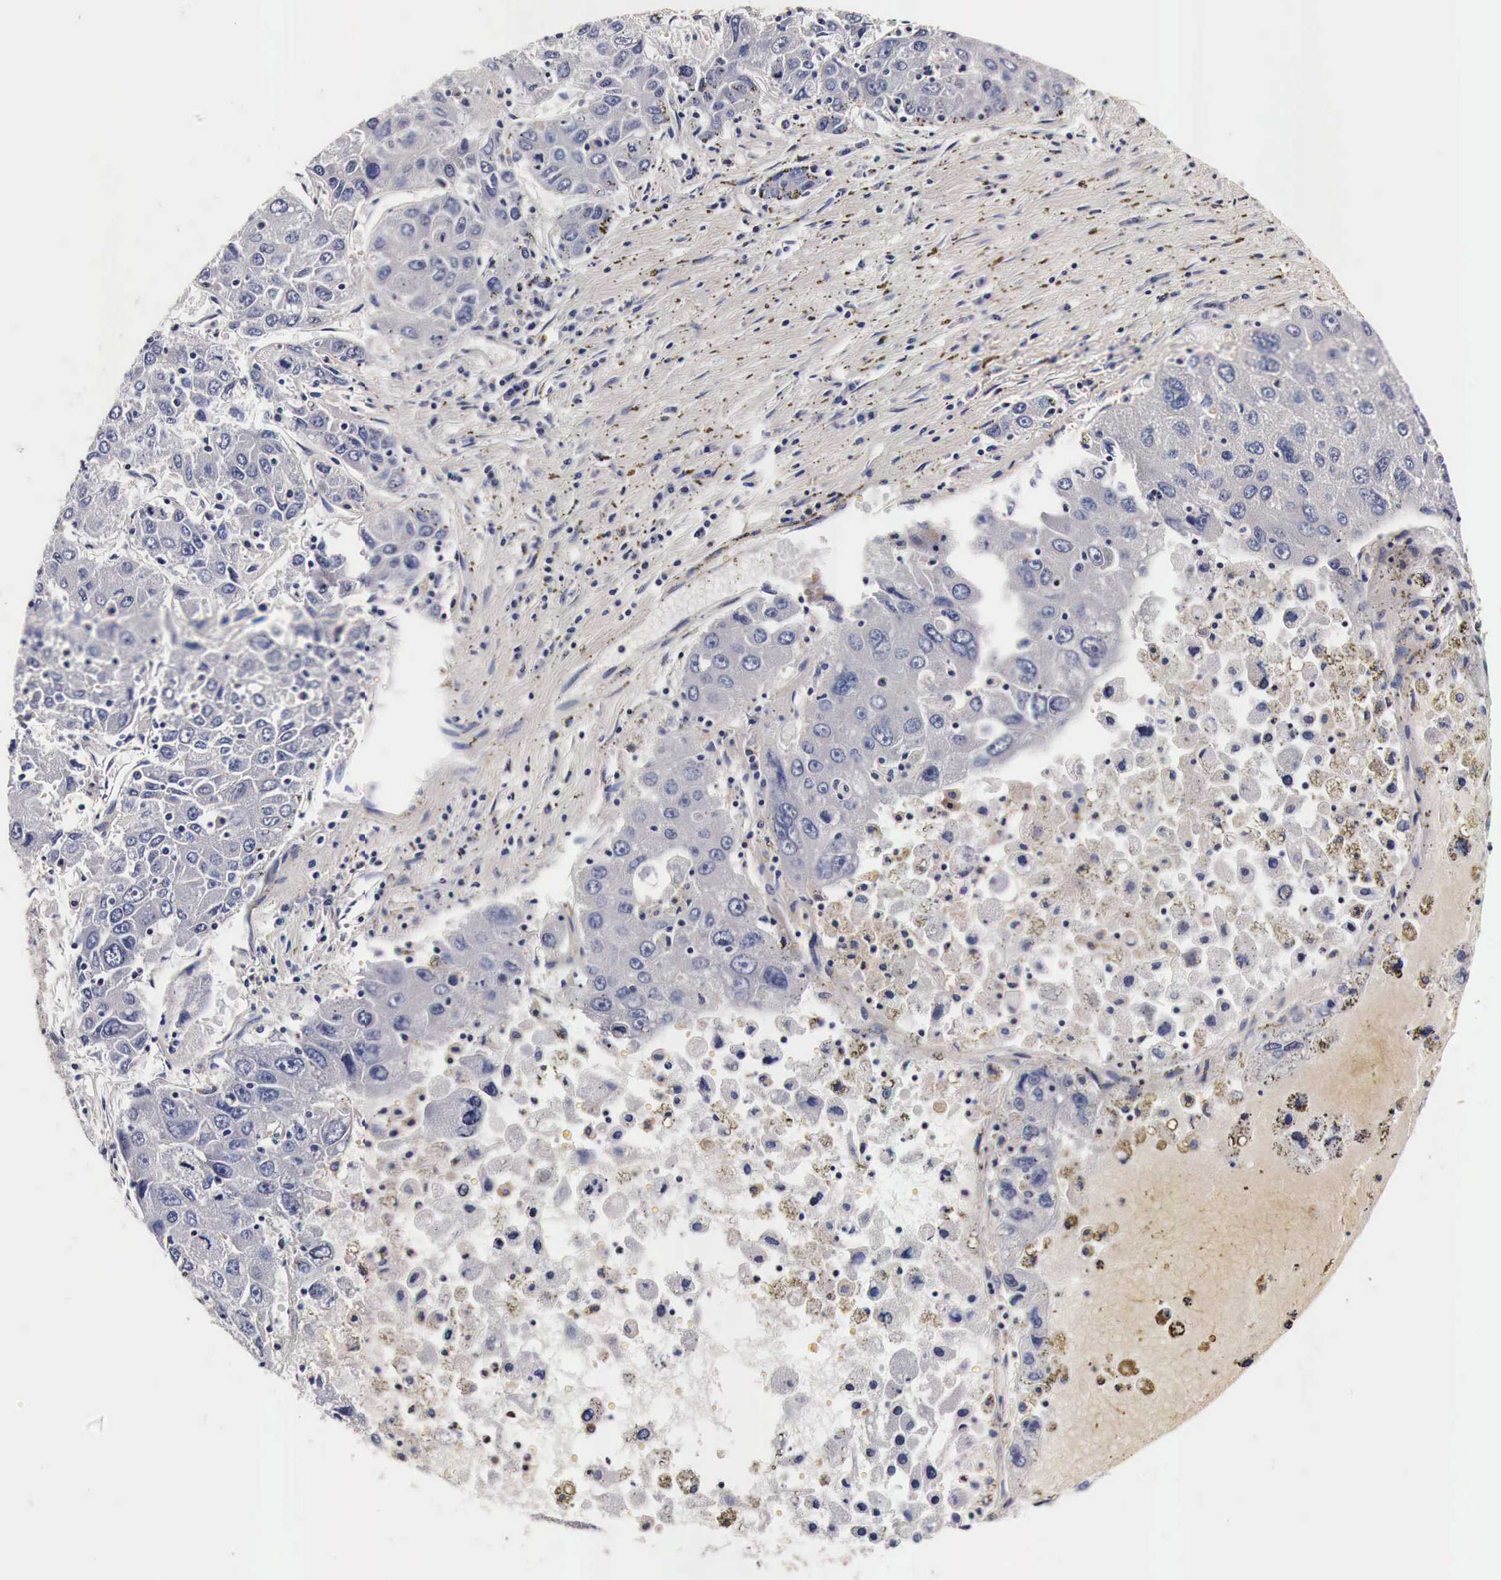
{"staining": {"intensity": "negative", "quantity": "none", "location": "none"}, "tissue": "liver cancer", "cell_type": "Tumor cells", "image_type": "cancer", "snomed": [{"axis": "morphology", "description": "Carcinoma, Hepatocellular, NOS"}, {"axis": "topography", "description": "Liver"}], "caption": "Liver cancer (hepatocellular carcinoma) stained for a protein using immunohistochemistry (IHC) reveals no staining tumor cells.", "gene": "RP2", "patient": {"sex": "male", "age": 49}}